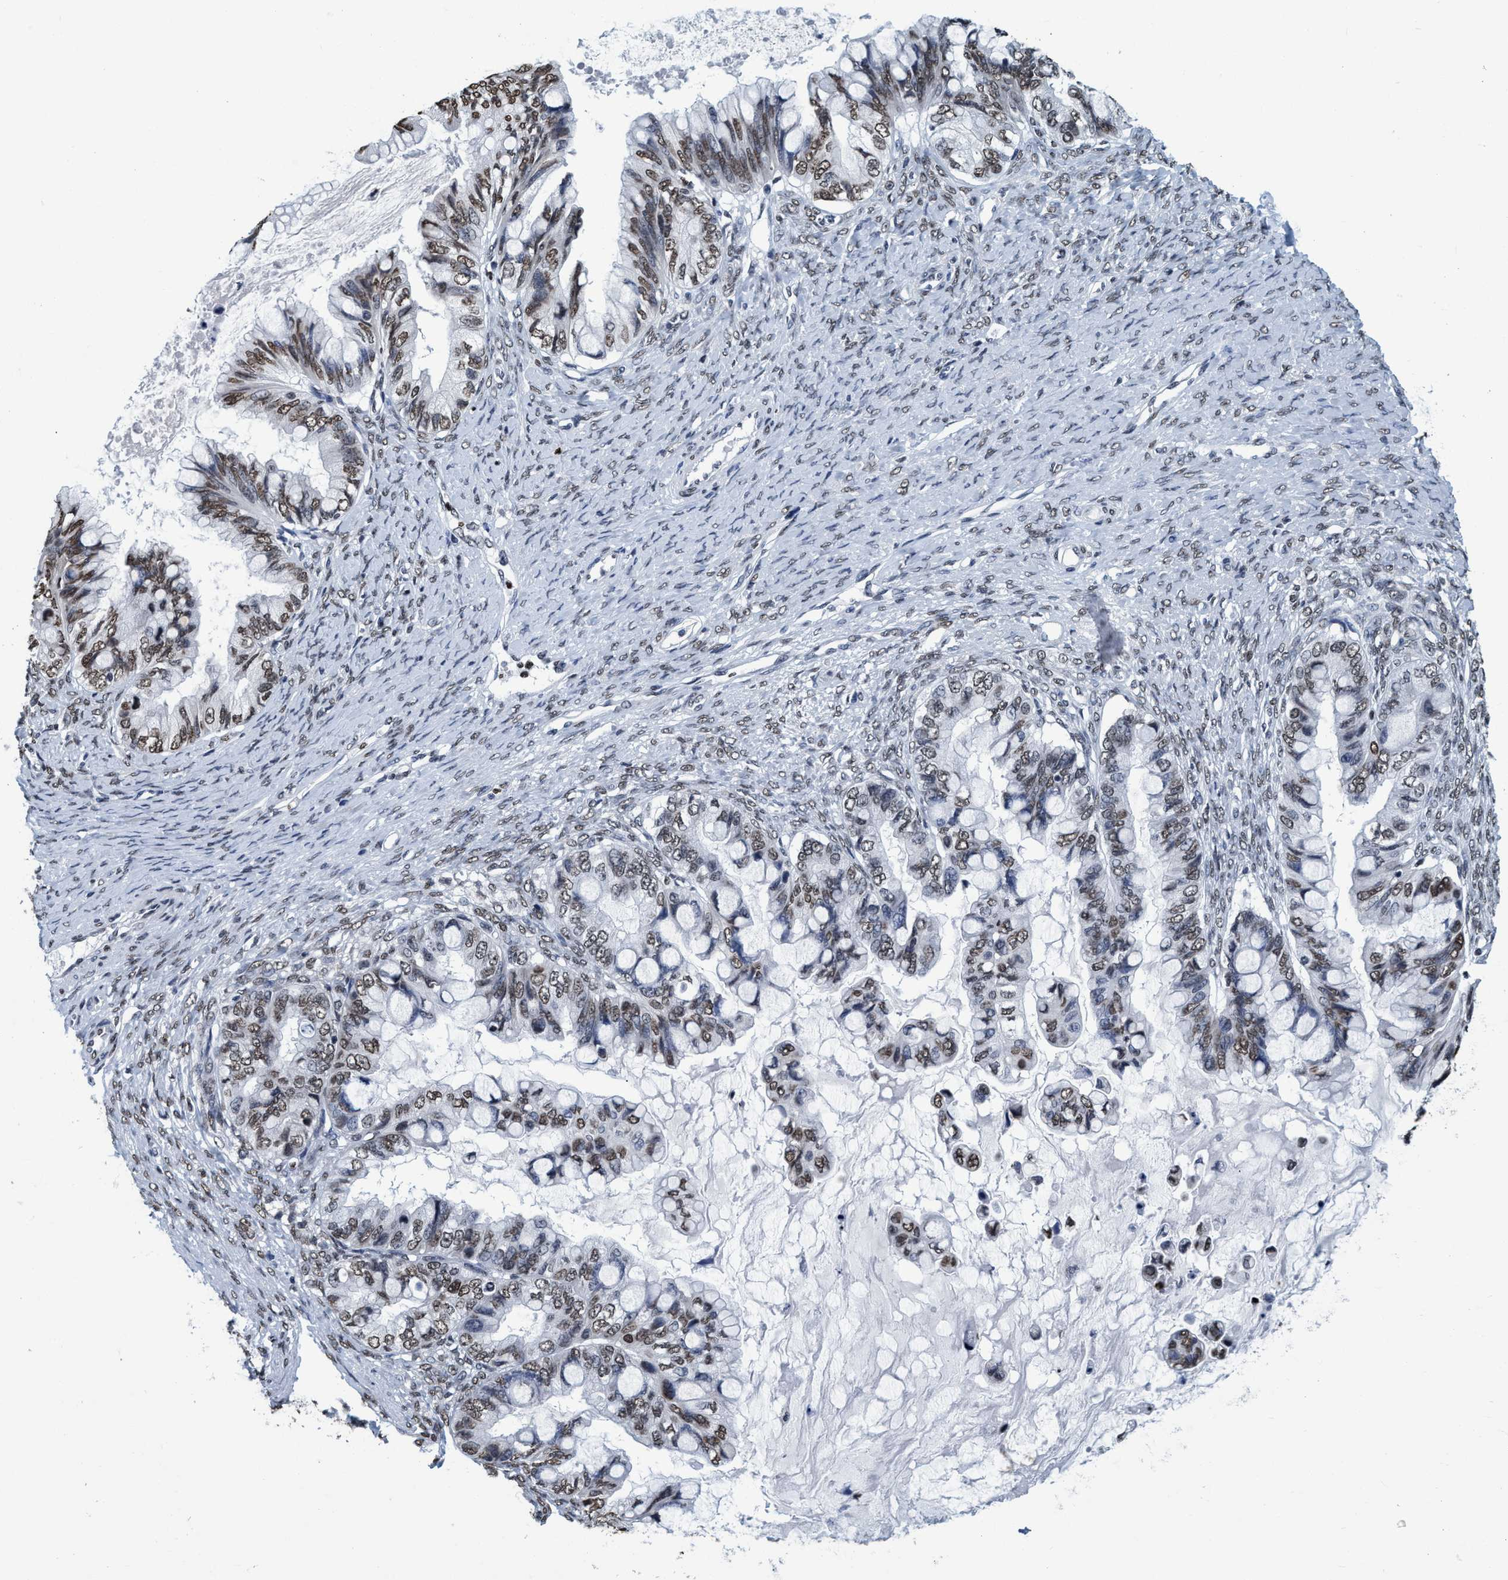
{"staining": {"intensity": "moderate", "quantity": ">75%", "location": "nuclear"}, "tissue": "ovarian cancer", "cell_type": "Tumor cells", "image_type": "cancer", "snomed": [{"axis": "morphology", "description": "Cystadenocarcinoma, mucinous, NOS"}, {"axis": "topography", "description": "Ovary"}], "caption": "Immunohistochemical staining of human ovarian mucinous cystadenocarcinoma displays medium levels of moderate nuclear positivity in approximately >75% of tumor cells.", "gene": "CCNE2", "patient": {"sex": "female", "age": 80}}